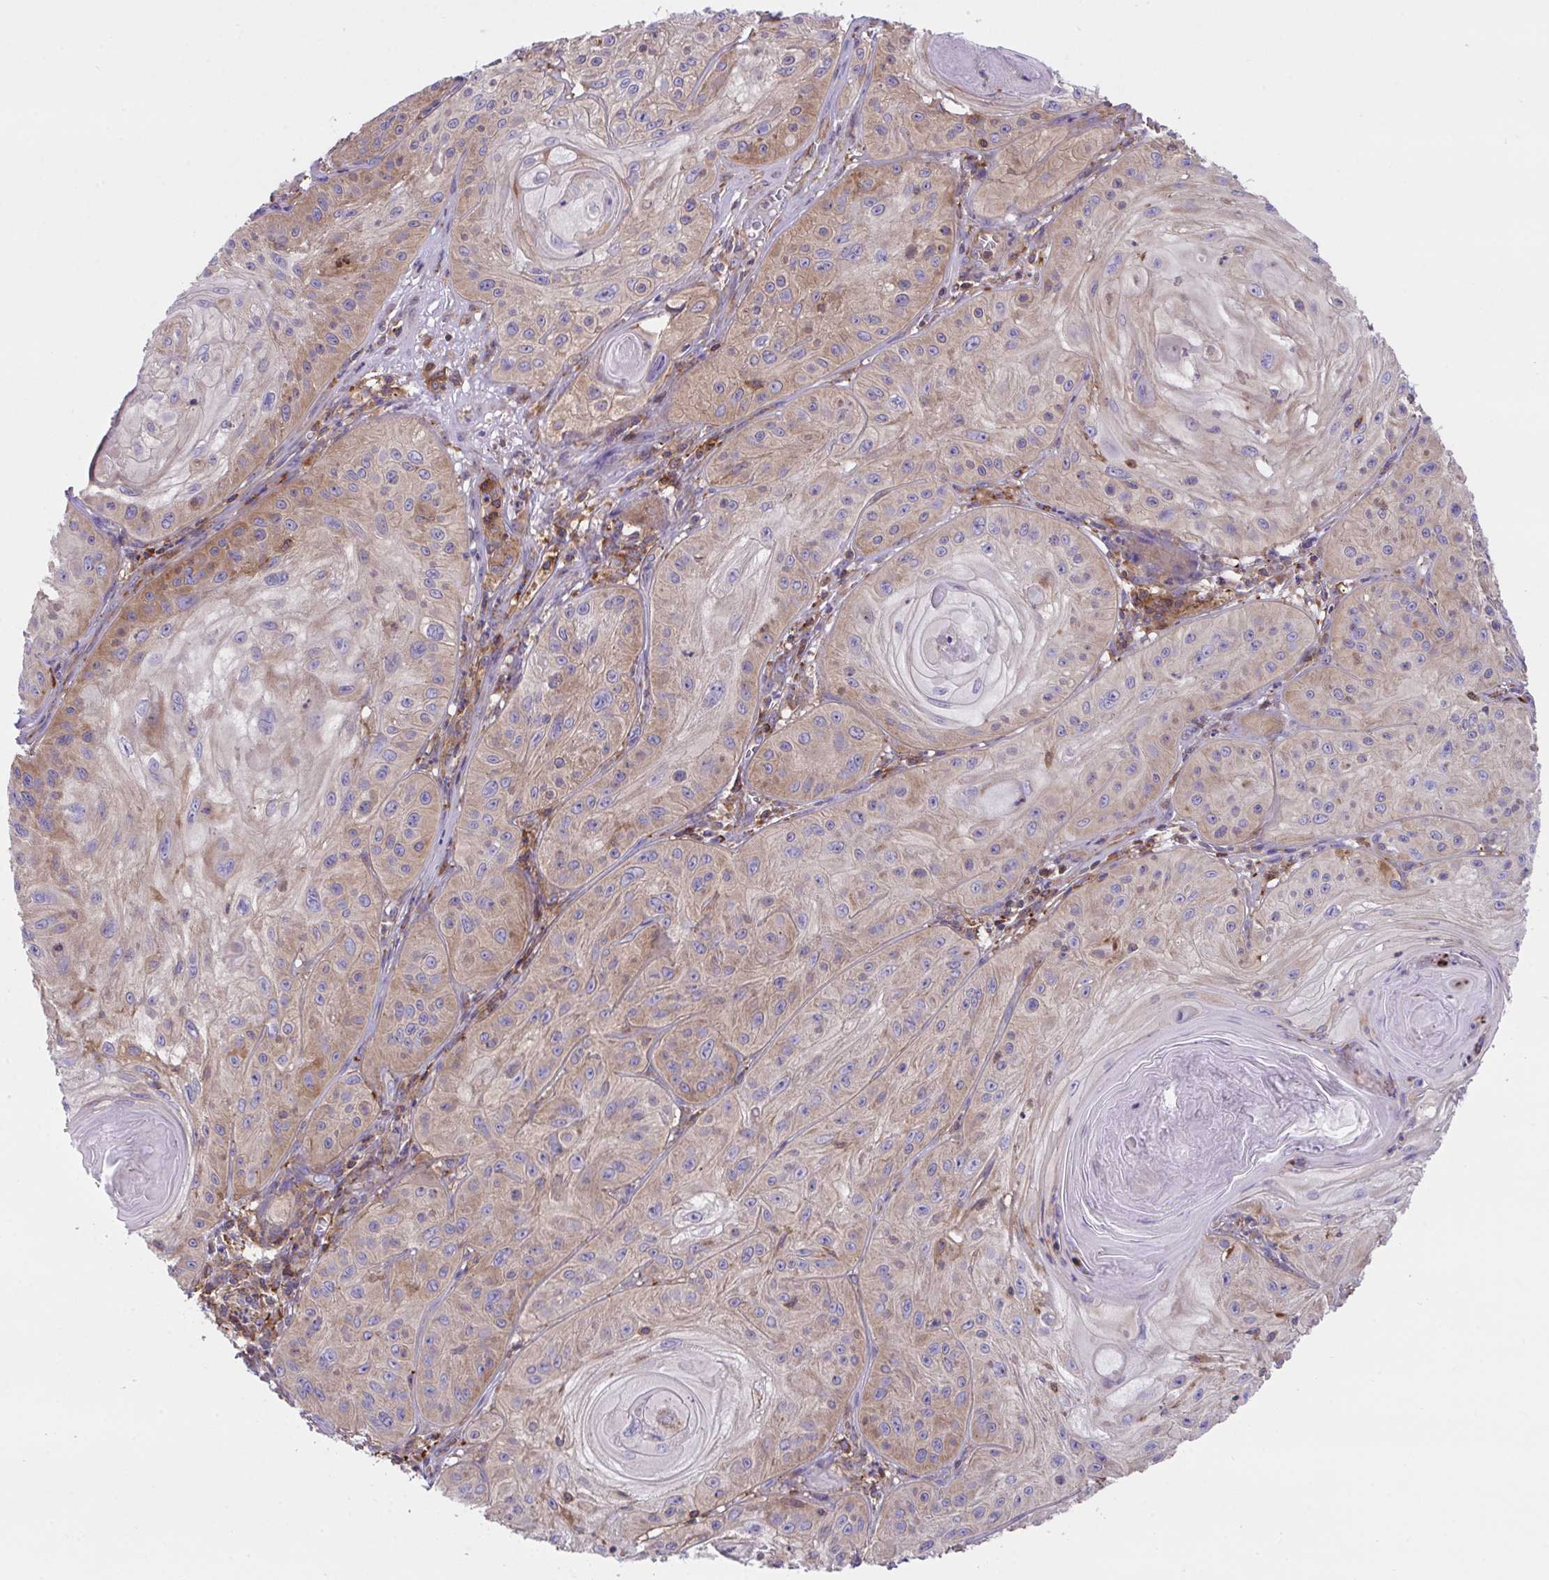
{"staining": {"intensity": "weak", "quantity": "25%-75%", "location": "cytoplasmic/membranous"}, "tissue": "skin cancer", "cell_type": "Tumor cells", "image_type": "cancer", "snomed": [{"axis": "morphology", "description": "Squamous cell carcinoma, NOS"}, {"axis": "topography", "description": "Skin"}], "caption": "The histopathology image exhibits immunohistochemical staining of skin cancer (squamous cell carcinoma). There is weak cytoplasmic/membranous positivity is seen in about 25%-75% of tumor cells.", "gene": "PPIH", "patient": {"sex": "male", "age": 85}}